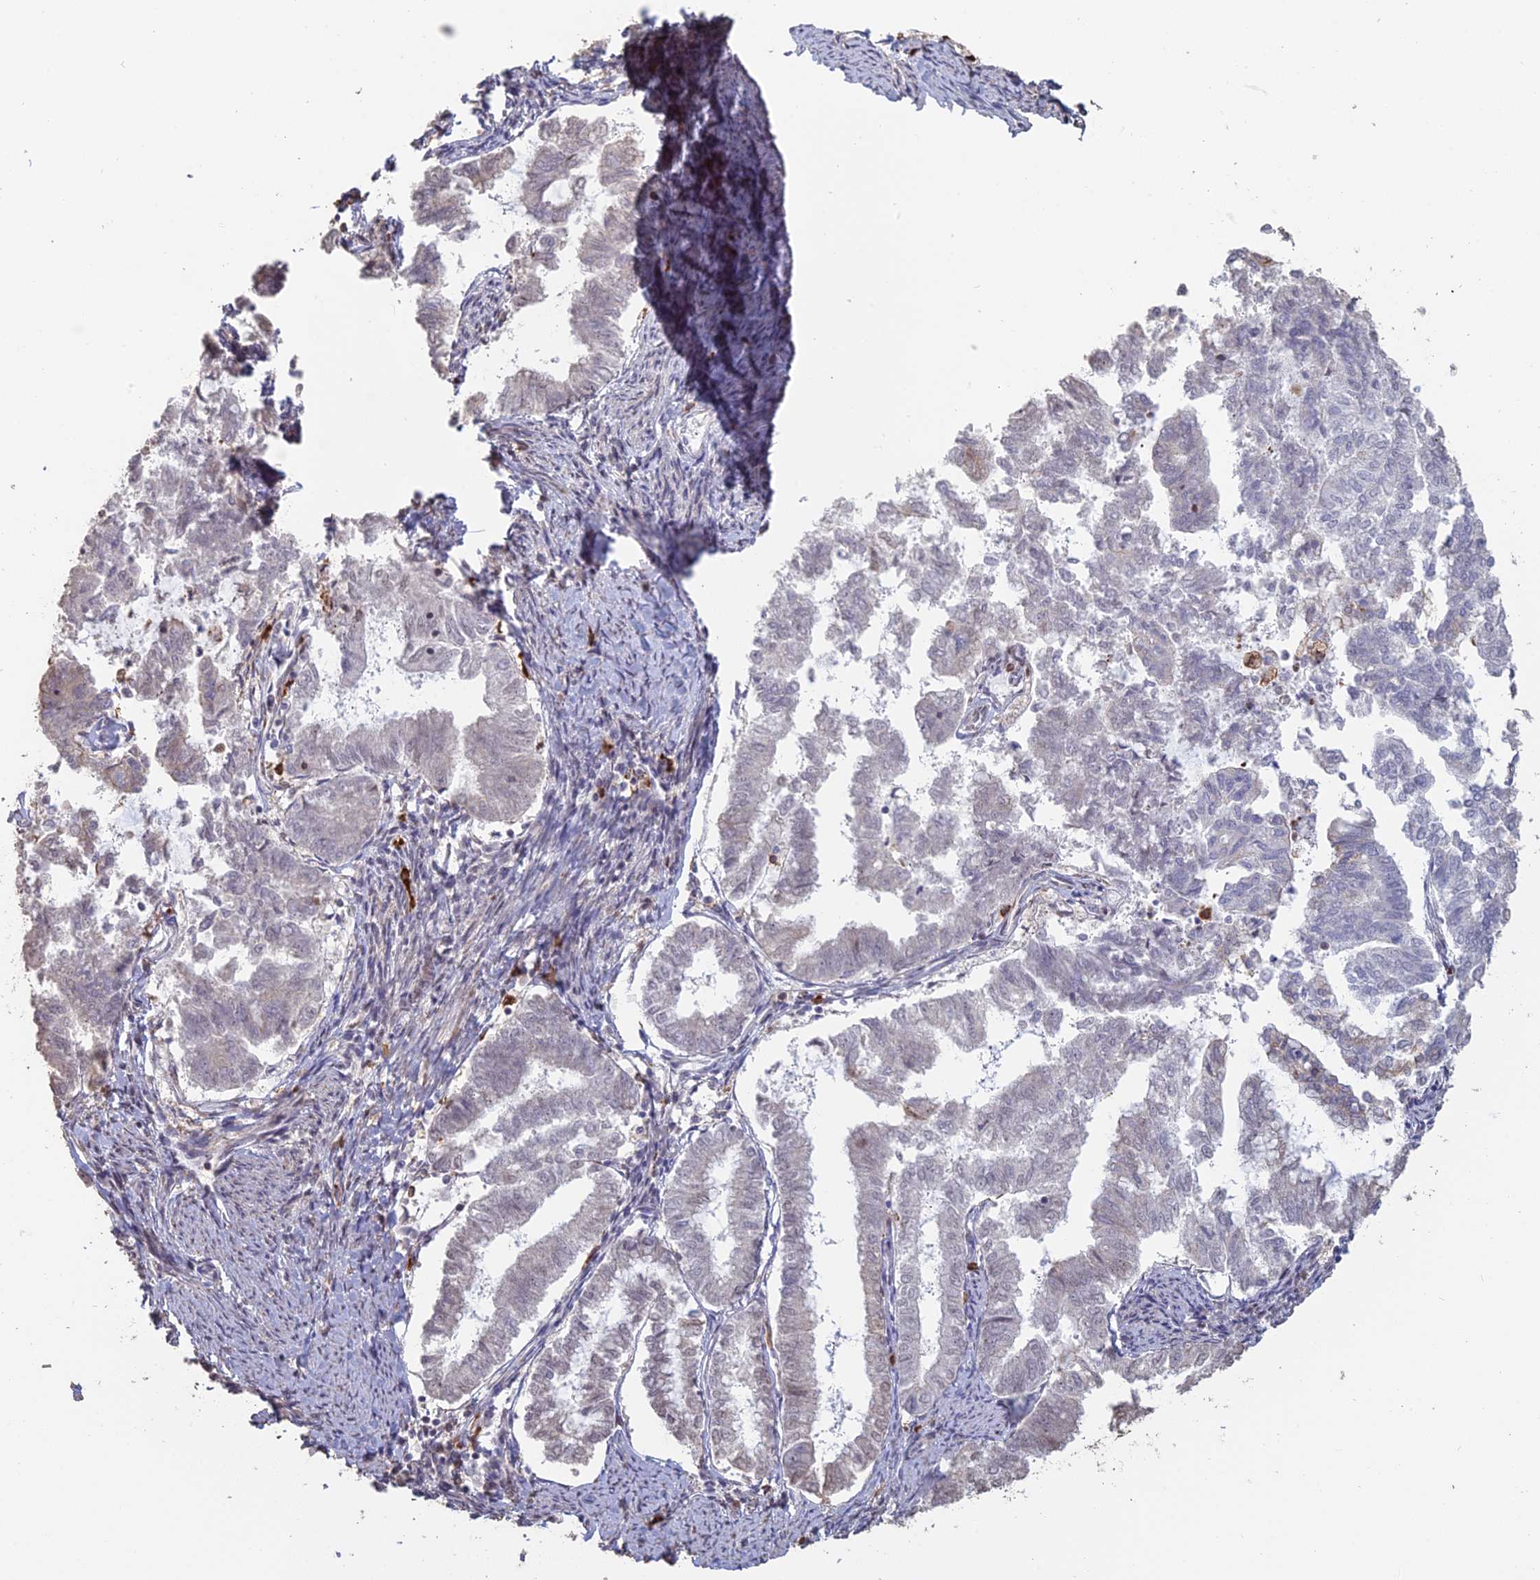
{"staining": {"intensity": "negative", "quantity": "none", "location": "none"}, "tissue": "endometrial cancer", "cell_type": "Tumor cells", "image_type": "cancer", "snomed": [{"axis": "morphology", "description": "Adenocarcinoma, NOS"}, {"axis": "topography", "description": "Endometrium"}], "caption": "Adenocarcinoma (endometrial) was stained to show a protein in brown. There is no significant expression in tumor cells.", "gene": "APOBR", "patient": {"sex": "female", "age": 79}}